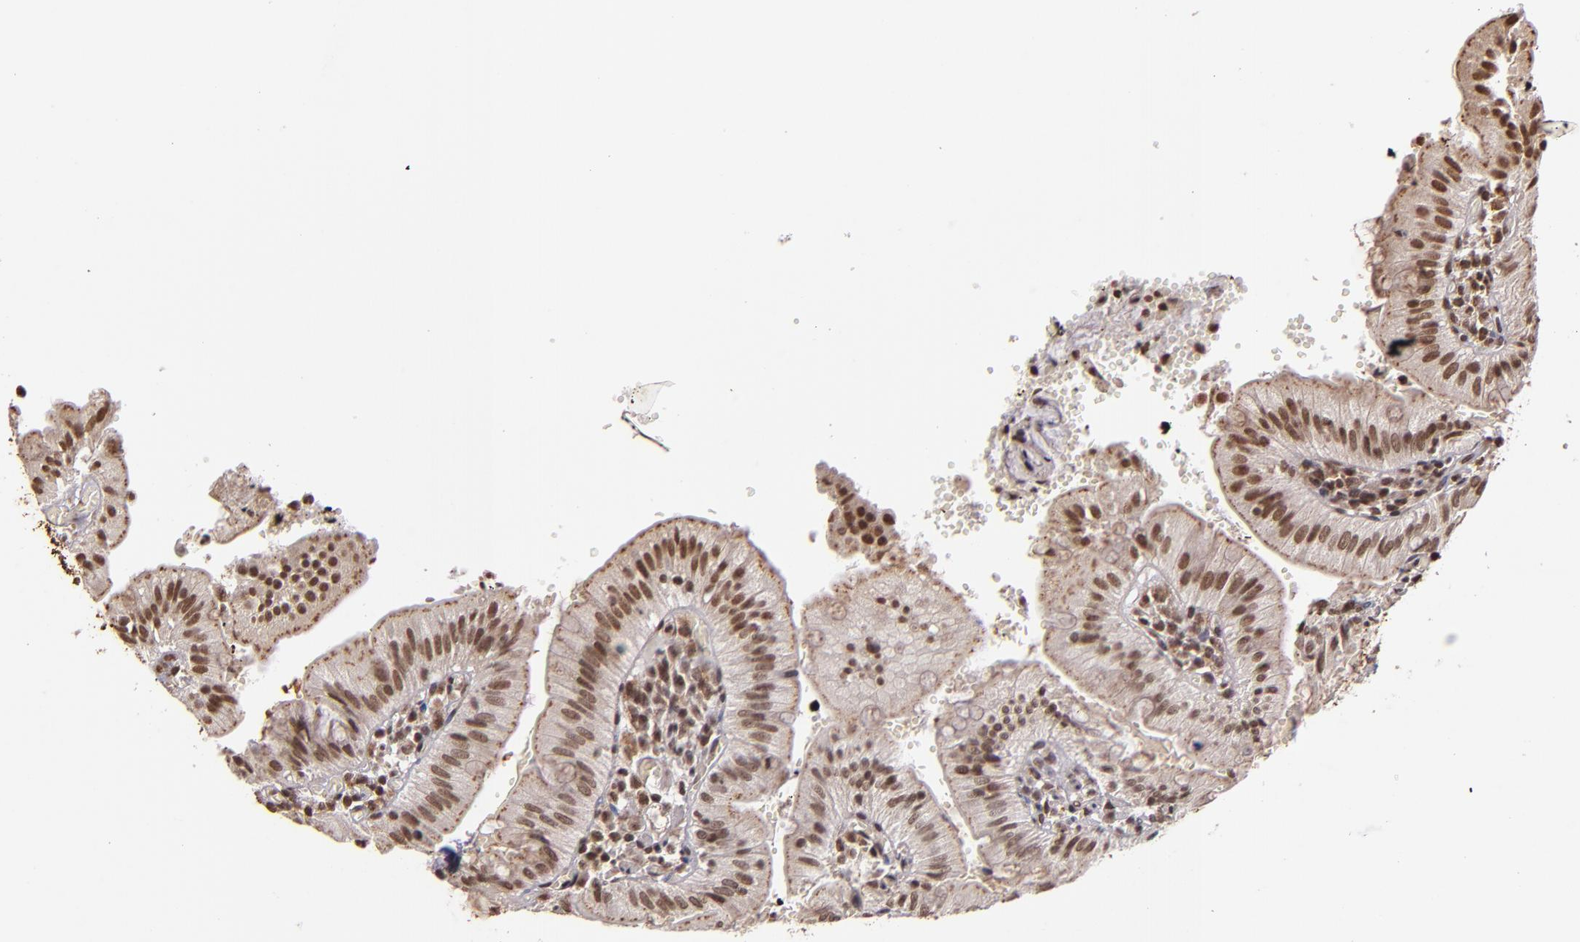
{"staining": {"intensity": "strong", "quantity": ">75%", "location": "nuclear"}, "tissue": "small intestine", "cell_type": "Glandular cells", "image_type": "normal", "snomed": [{"axis": "morphology", "description": "Normal tissue, NOS"}, {"axis": "topography", "description": "Small intestine"}], "caption": "Protein staining by immunohistochemistry (IHC) reveals strong nuclear expression in about >75% of glandular cells in benign small intestine.", "gene": "CUL3", "patient": {"sex": "male", "age": 71}}